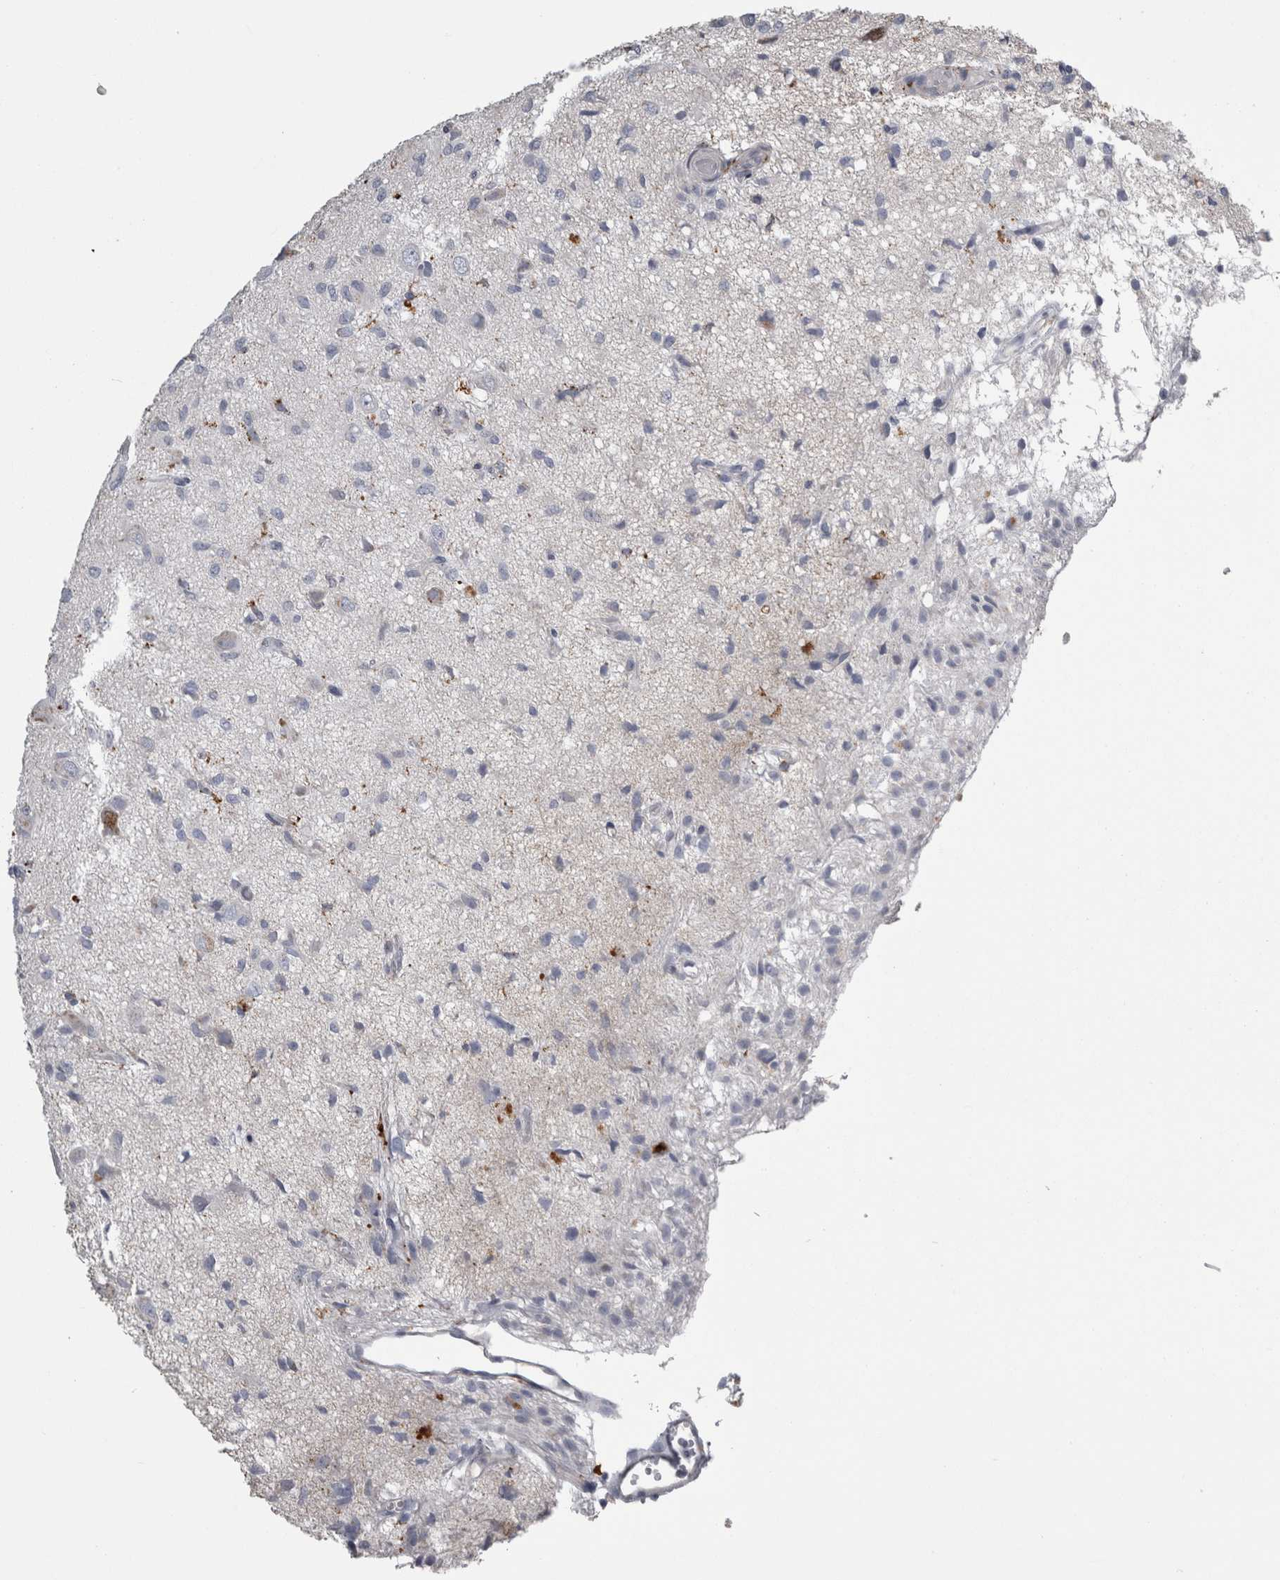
{"staining": {"intensity": "moderate", "quantity": "<25%", "location": "cytoplasmic/membranous"}, "tissue": "glioma", "cell_type": "Tumor cells", "image_type": "cancer", "snomed": [{"axis": "morphology", "description": "Glioma, malignant, High grade"}, {"axis": "topography", "description": "Brain"}], "caption": "Tumor cells reveal low levels of moderate cytoplasmic/membranous staining in approximately <25% of cells in human glioma.", "gene": "DPP7", "patient": {"sex": "female", "age": 59}}